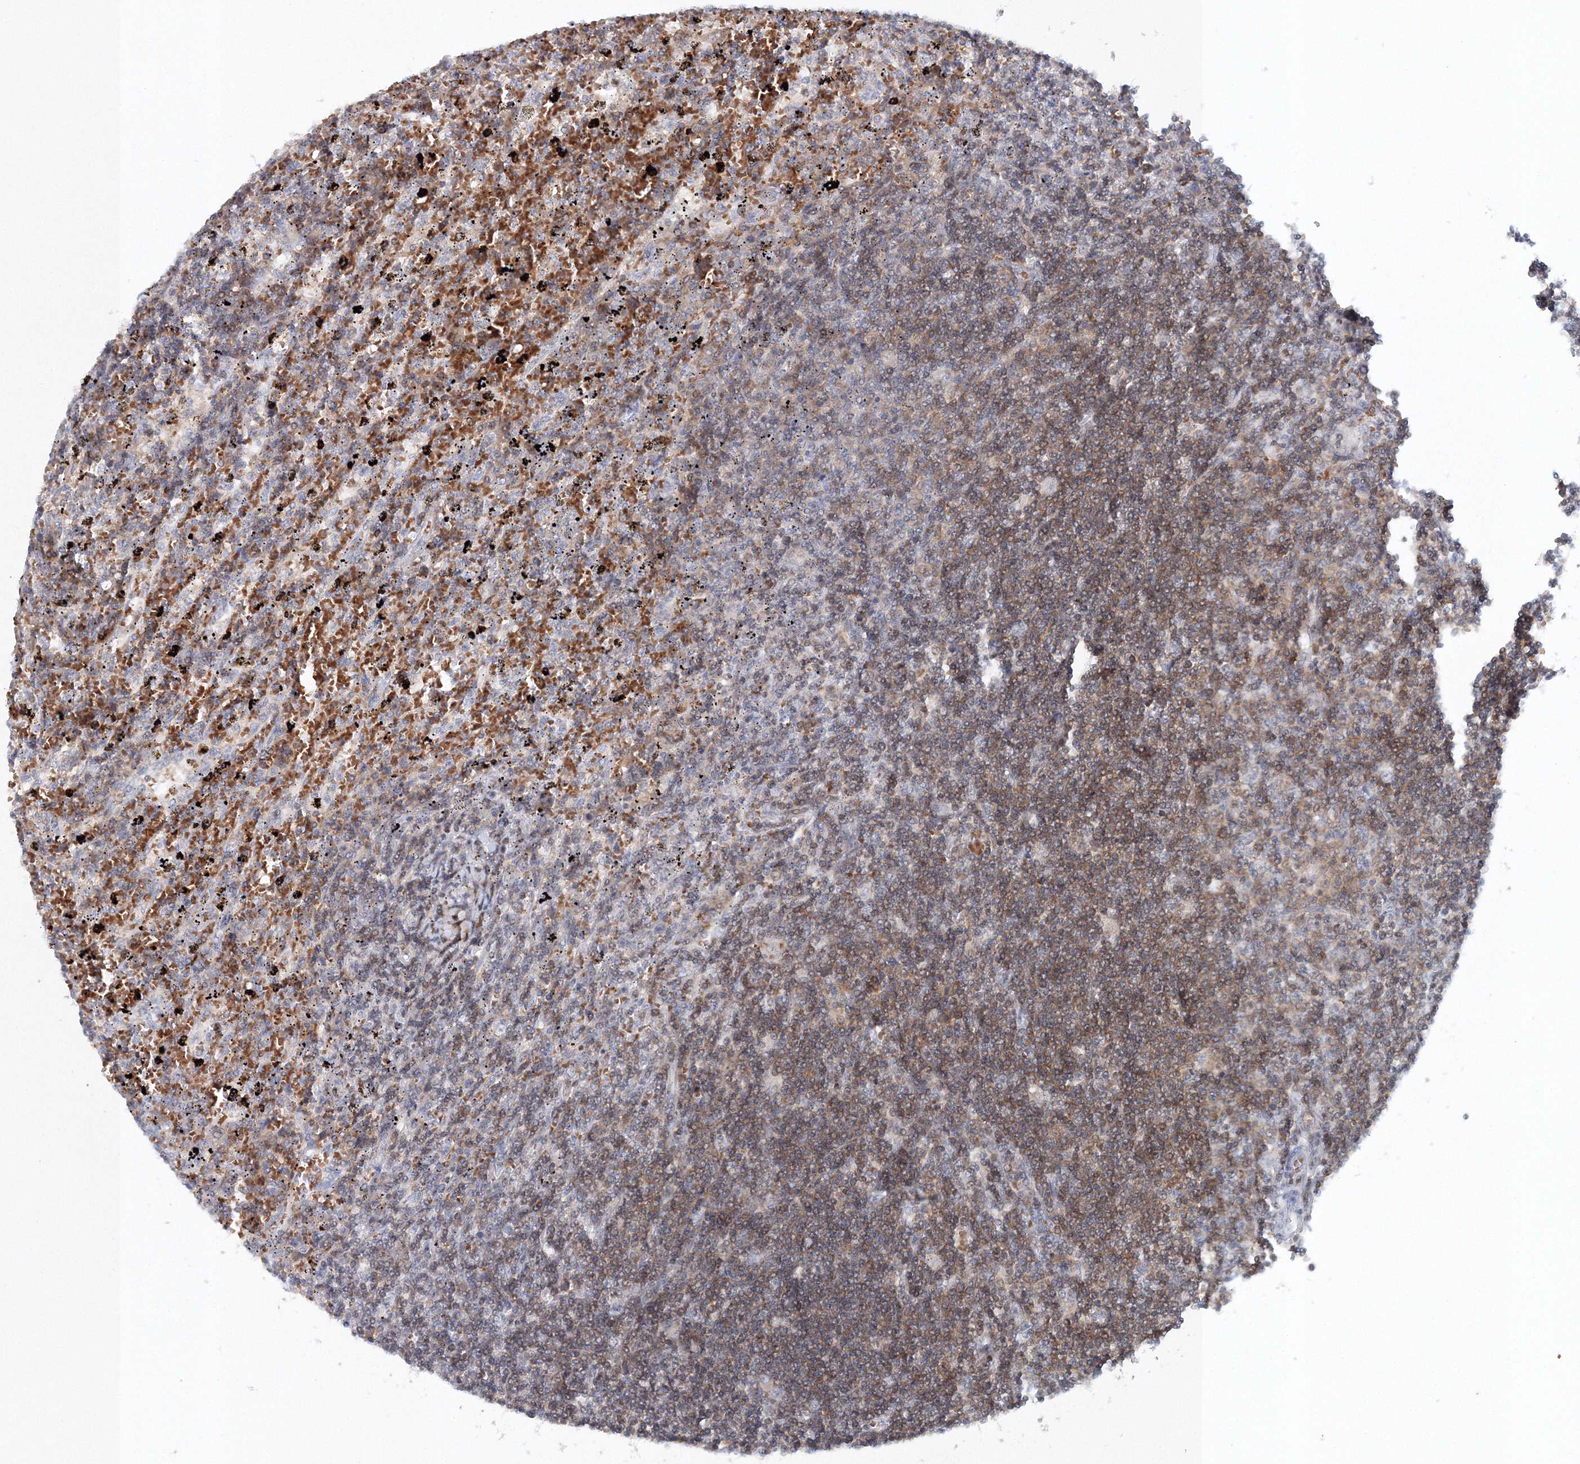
{"staining": {"intensity": "moderate", "quantity": ">75%", "location": "cytoplasmic/membranous"}, "tissue": "lymphoma", "cell_type": "Tumor cells", "image_type": "cancer", "snomed": [{"axis": "morphology", "description": "Malignant lymphoma, non-Hodgkin's type, Low grade"}, {"axis": "topography", "description": "Spleen"}], "caption": "A photomicrograph of human lymphoma stained for a protein displays moderate cytoplasmic/membranous brown staining in tumor cells. (IHC, brightfield microscopy, high magnification).", "gene": "SH3BP5", "patient": {"sex": "male", "age": 76}}